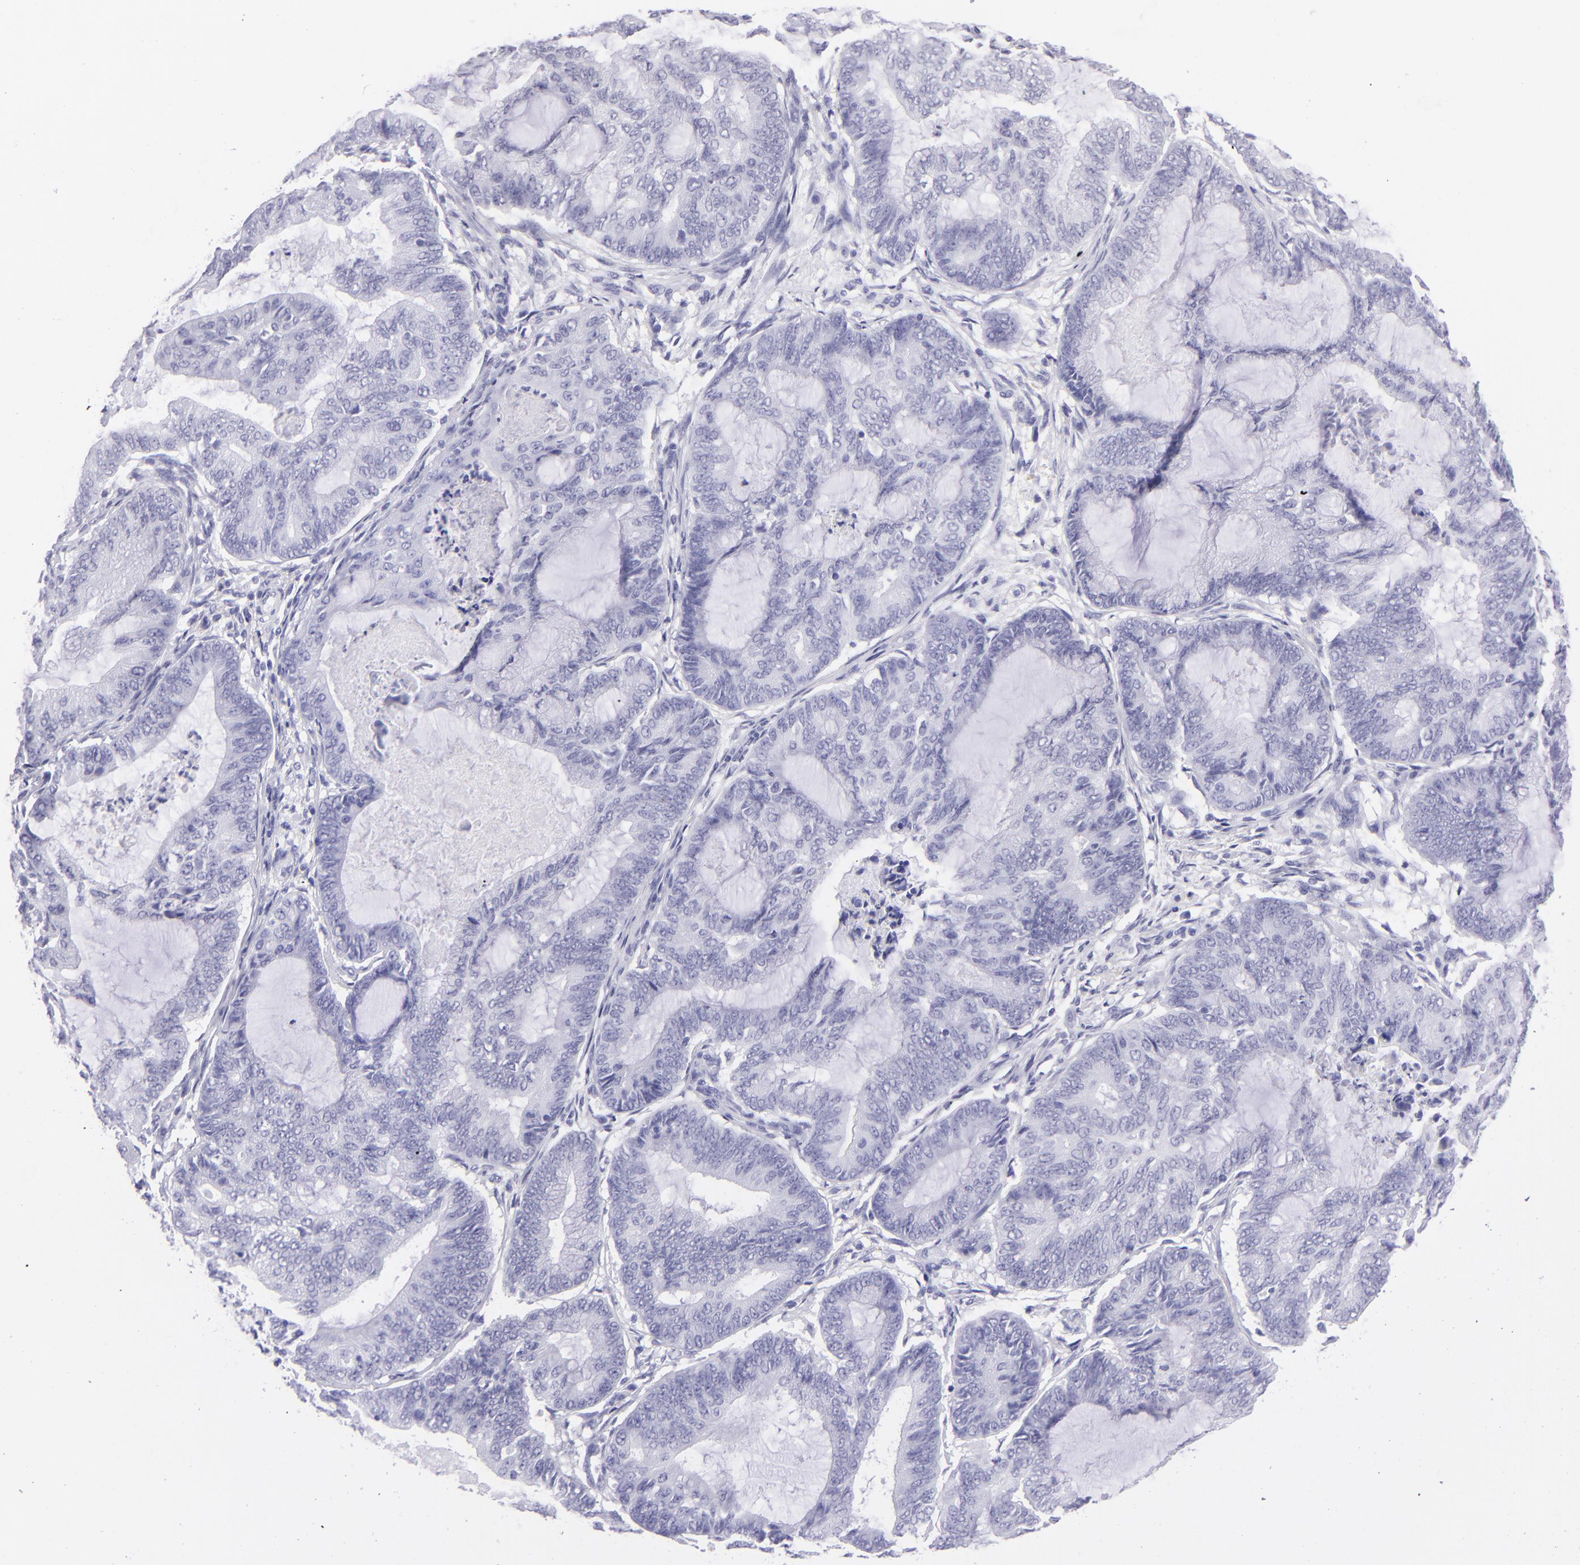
{"staining": {"intensity": "negative", "quantity": "none", "location": "none"}, "tissue": "endometrial cancer", "cell_type": "Tumor cells", "image_type": "cancer", "snomed": [{"axis": "morphology", "description": "Adenocarcinoma, NOS"}, {"axis": "topography", "description": "Endometrium"}], "caption": "Protein analysis of endometrial cancer demonstrates no significant staining in tumor cells.", "gene": "PVALB", "patient": {"sex": "female", "age": 63}}